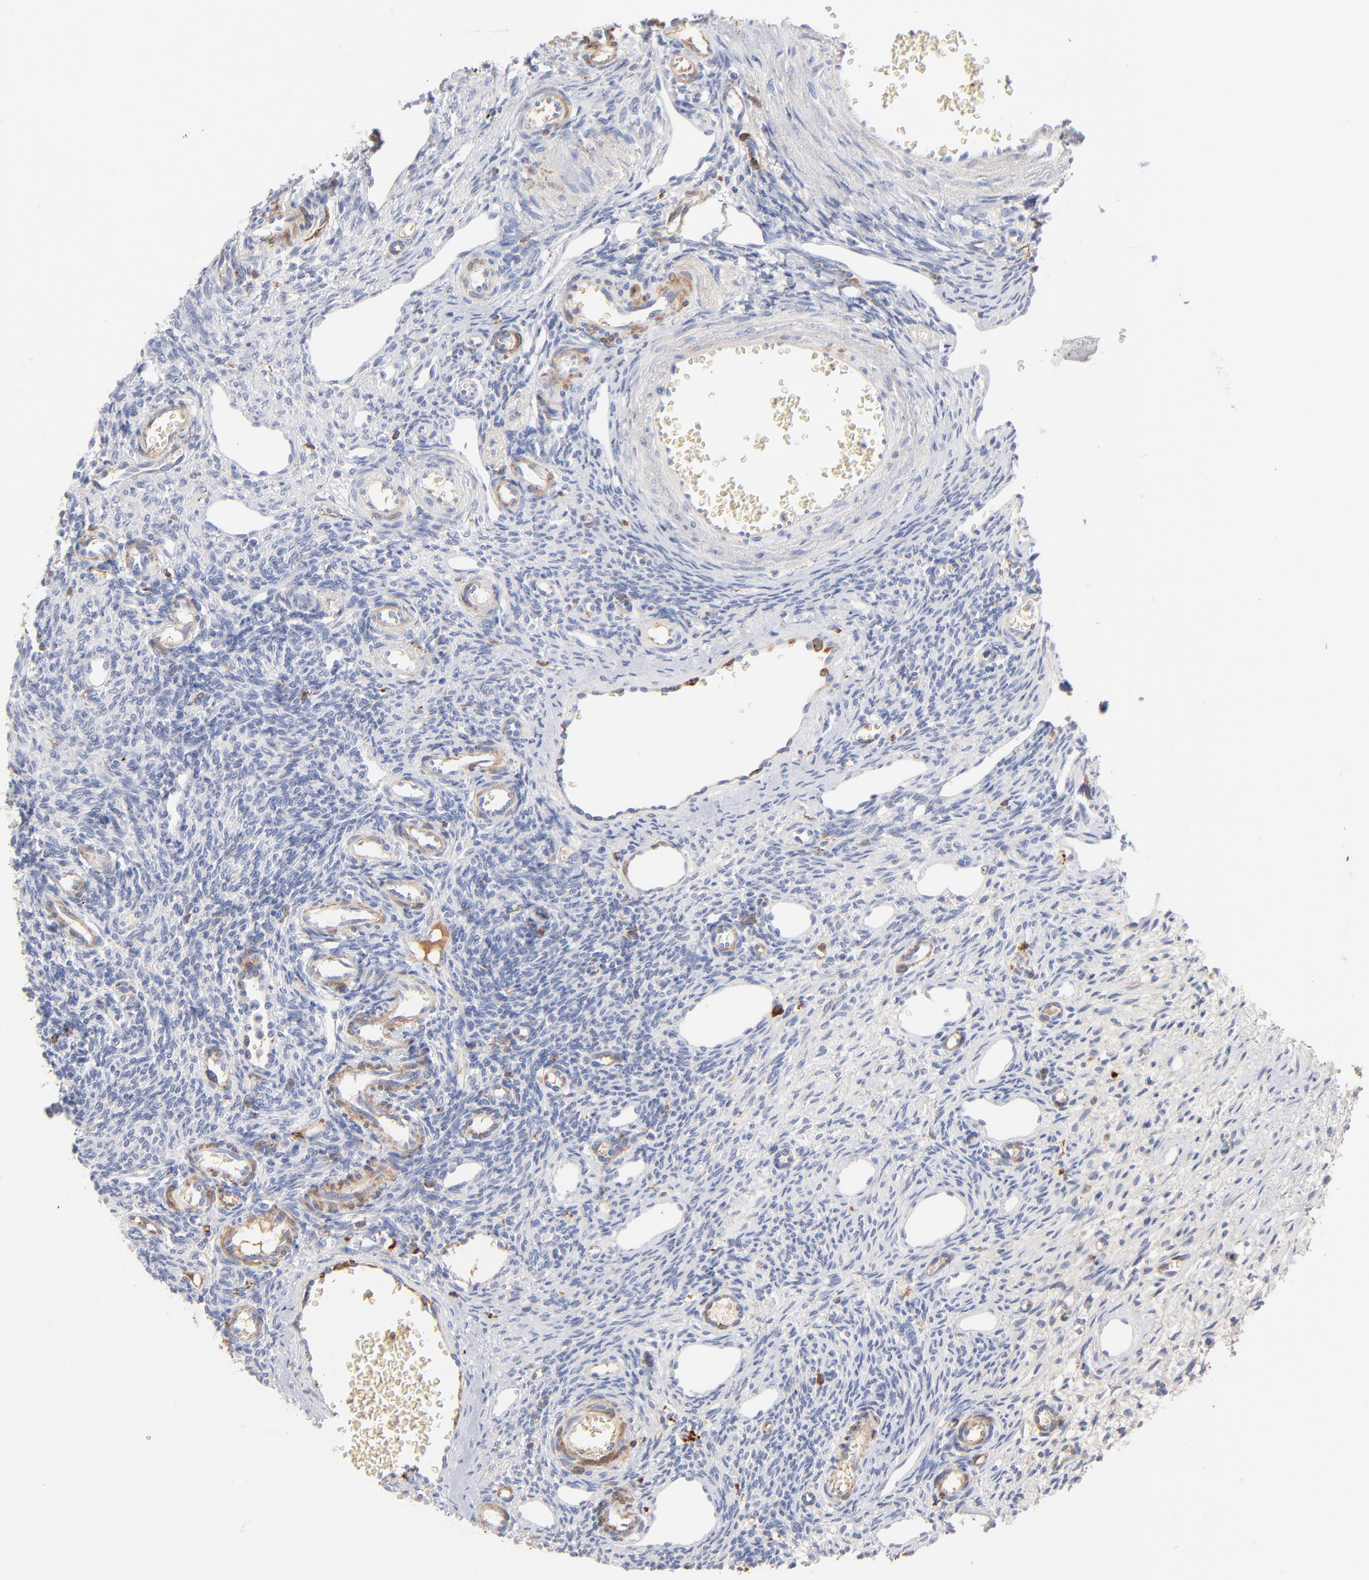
{"staining": {"intensity": "negative", "quantity": "none", "location": "none"}, "tissue": "ovary", "cell_type": "Ovarian stroma cells", "image_type": "normal", "snomed": [{"axis": "morphology", "description": "Normal tissue, NOS"}, {"axis": "topography", "description": "Ovary"}], "caption": "The histopathology image exhibits no significant staining in ovarian stroma cells of ovary.", "gene": "APOH", "patient": {"sex": "female", "age": 33}}